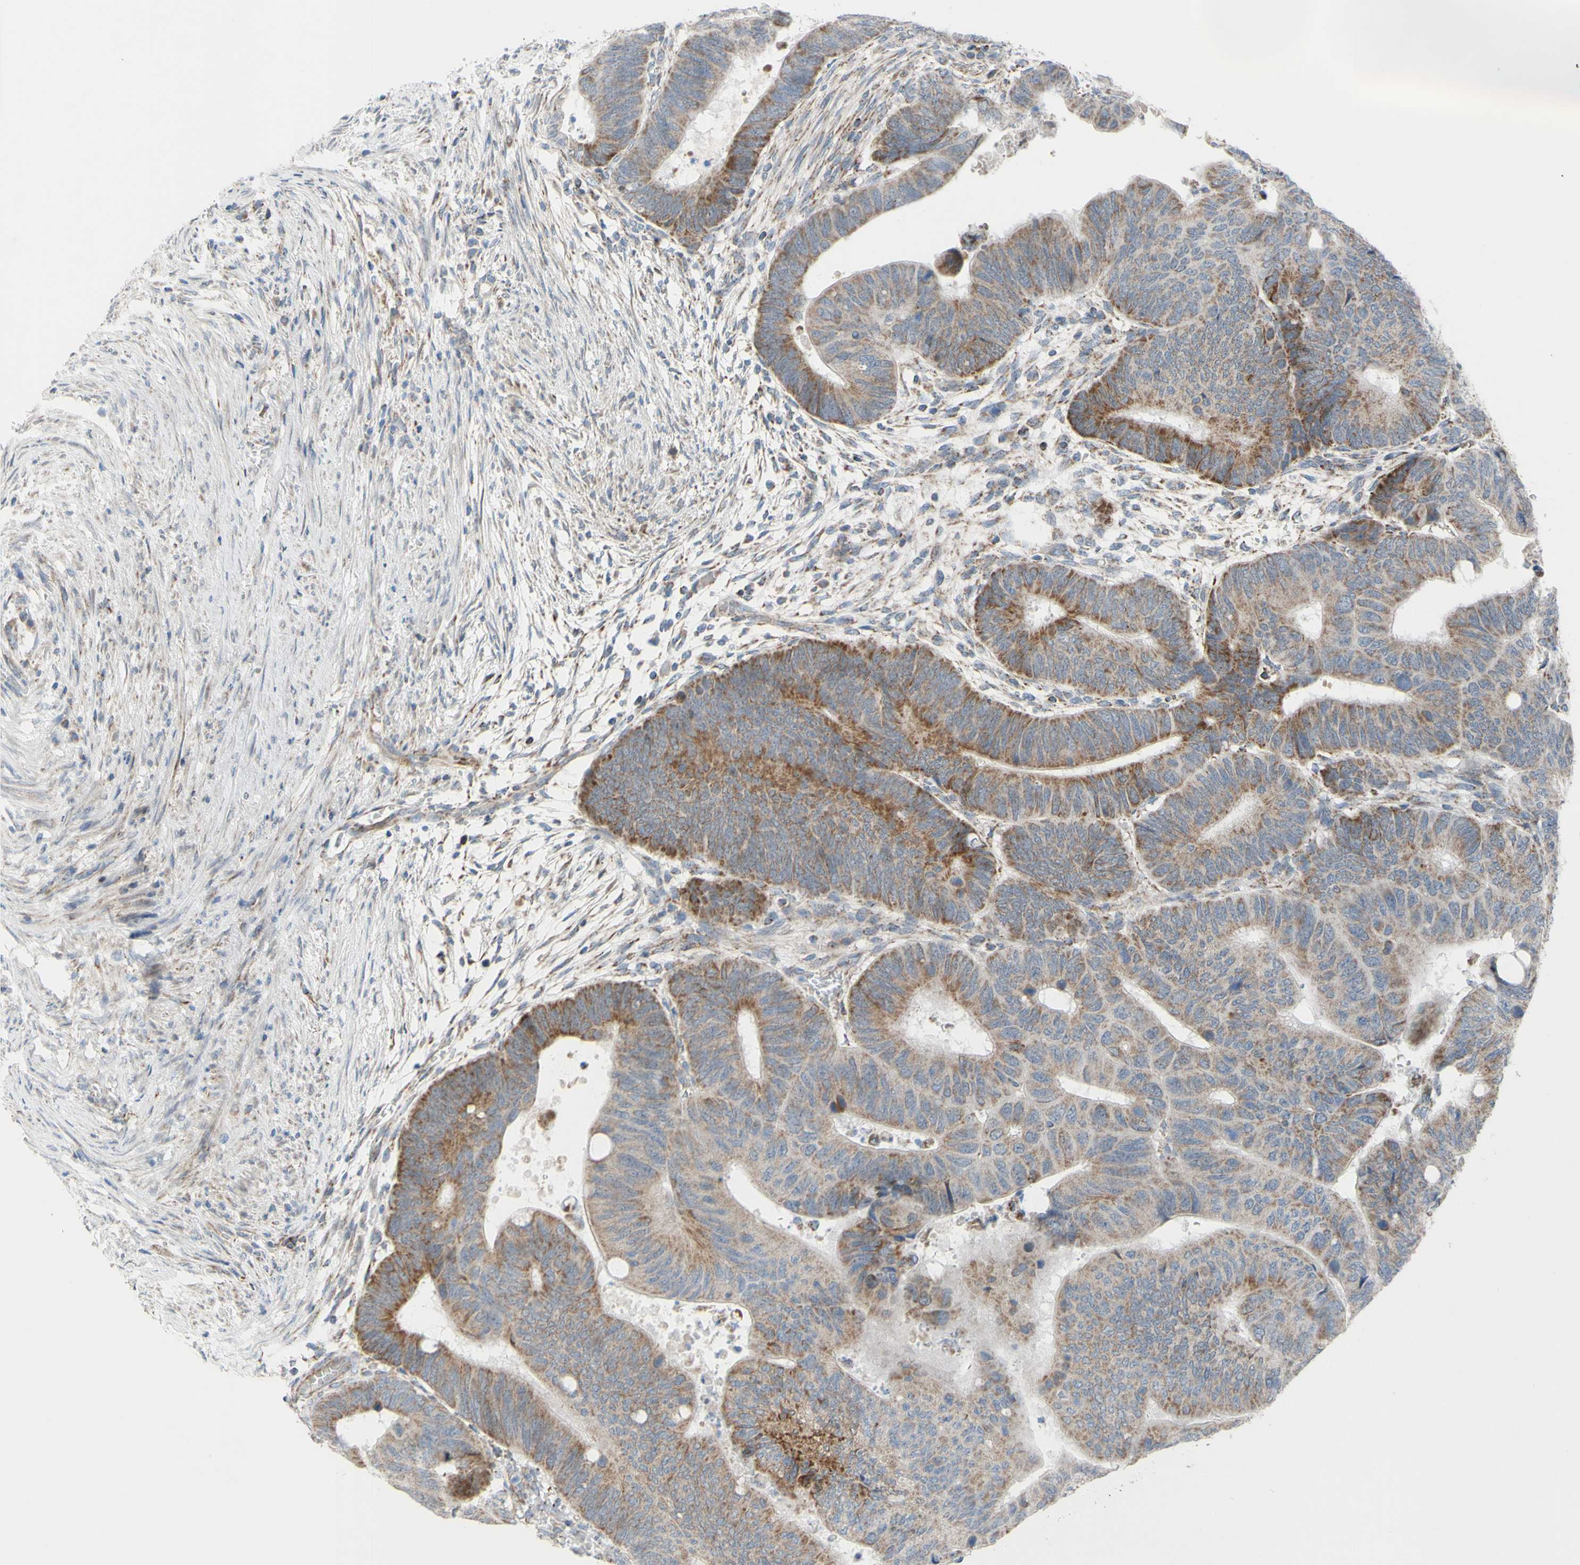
{"staining": {"intensity": "moderate", "quantity": "25%-75%", "location": "cytoplasmic/membranous"}, "tissue": "colorectal cancer", "cell_type": "Tumor cells", "image_type": "cancer", "snomed": [{"axis": "morphology", "description": "Normal tissue, NOS"}, {"axis": "morphology", "description": "Adenocarcinoma, NOS"}, {"axis": "topography", "description": "Rectum"}, {"axis": "topography", "description": "Peripheral nerve tissue"}], "caption": "A high-resolution histopathology image shows IHC staining of colorectal cancer (adenocarcinoma), which displays moderate cytoplasmic/membranous staining in approximately 25%-75% of tumor cells. Using DAB (3,3'-diaminobenzidine) (brown) and hematoxylin (blue) stains, captured at high magnification using brightfield microscopy.", "gene": "GLT8D1", "patient": {"sex": "male", "age": 92}}